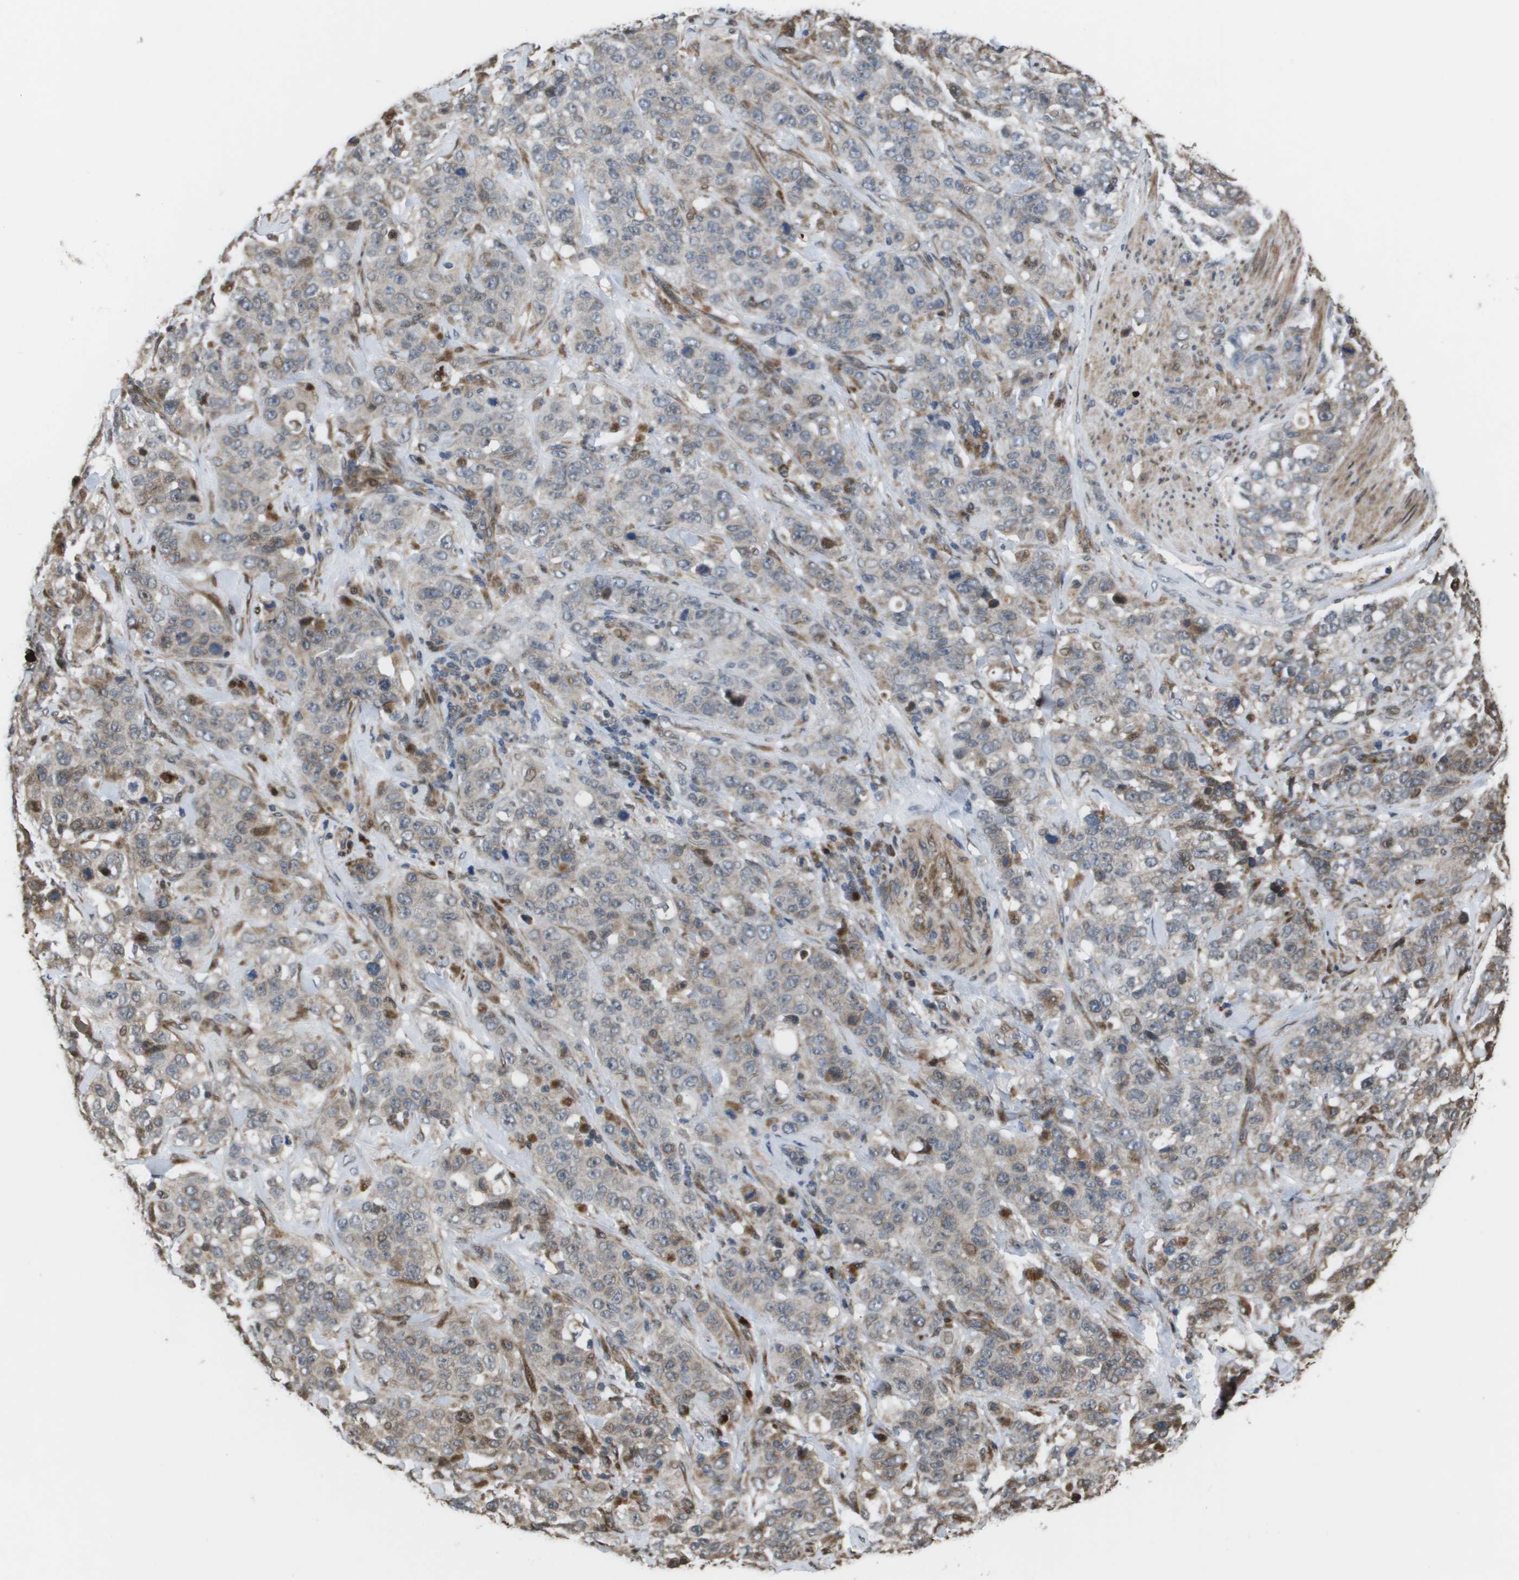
{"staining": {"intensity": "weak", "quantity": "<25%", "location": "cytoplasmic/membranous"}, "tissue": "stomach cancer", "cell_type": "Tumor cells", "image_type": "cancer", "snomed": [{"axis": "morphology", "description": "Adenocarcinoma, NOS"}, {"axis": "topography", "description": "Stomach"}], "caption": "High power microscopy histopathology image of an immunohistochemistry (IHC) histopathology image of stomach adenocarcinoma, revealing no significant expression in tumor cells.", "gene": "AXIN2", "patient": {"sex": "male", "age": 48}}